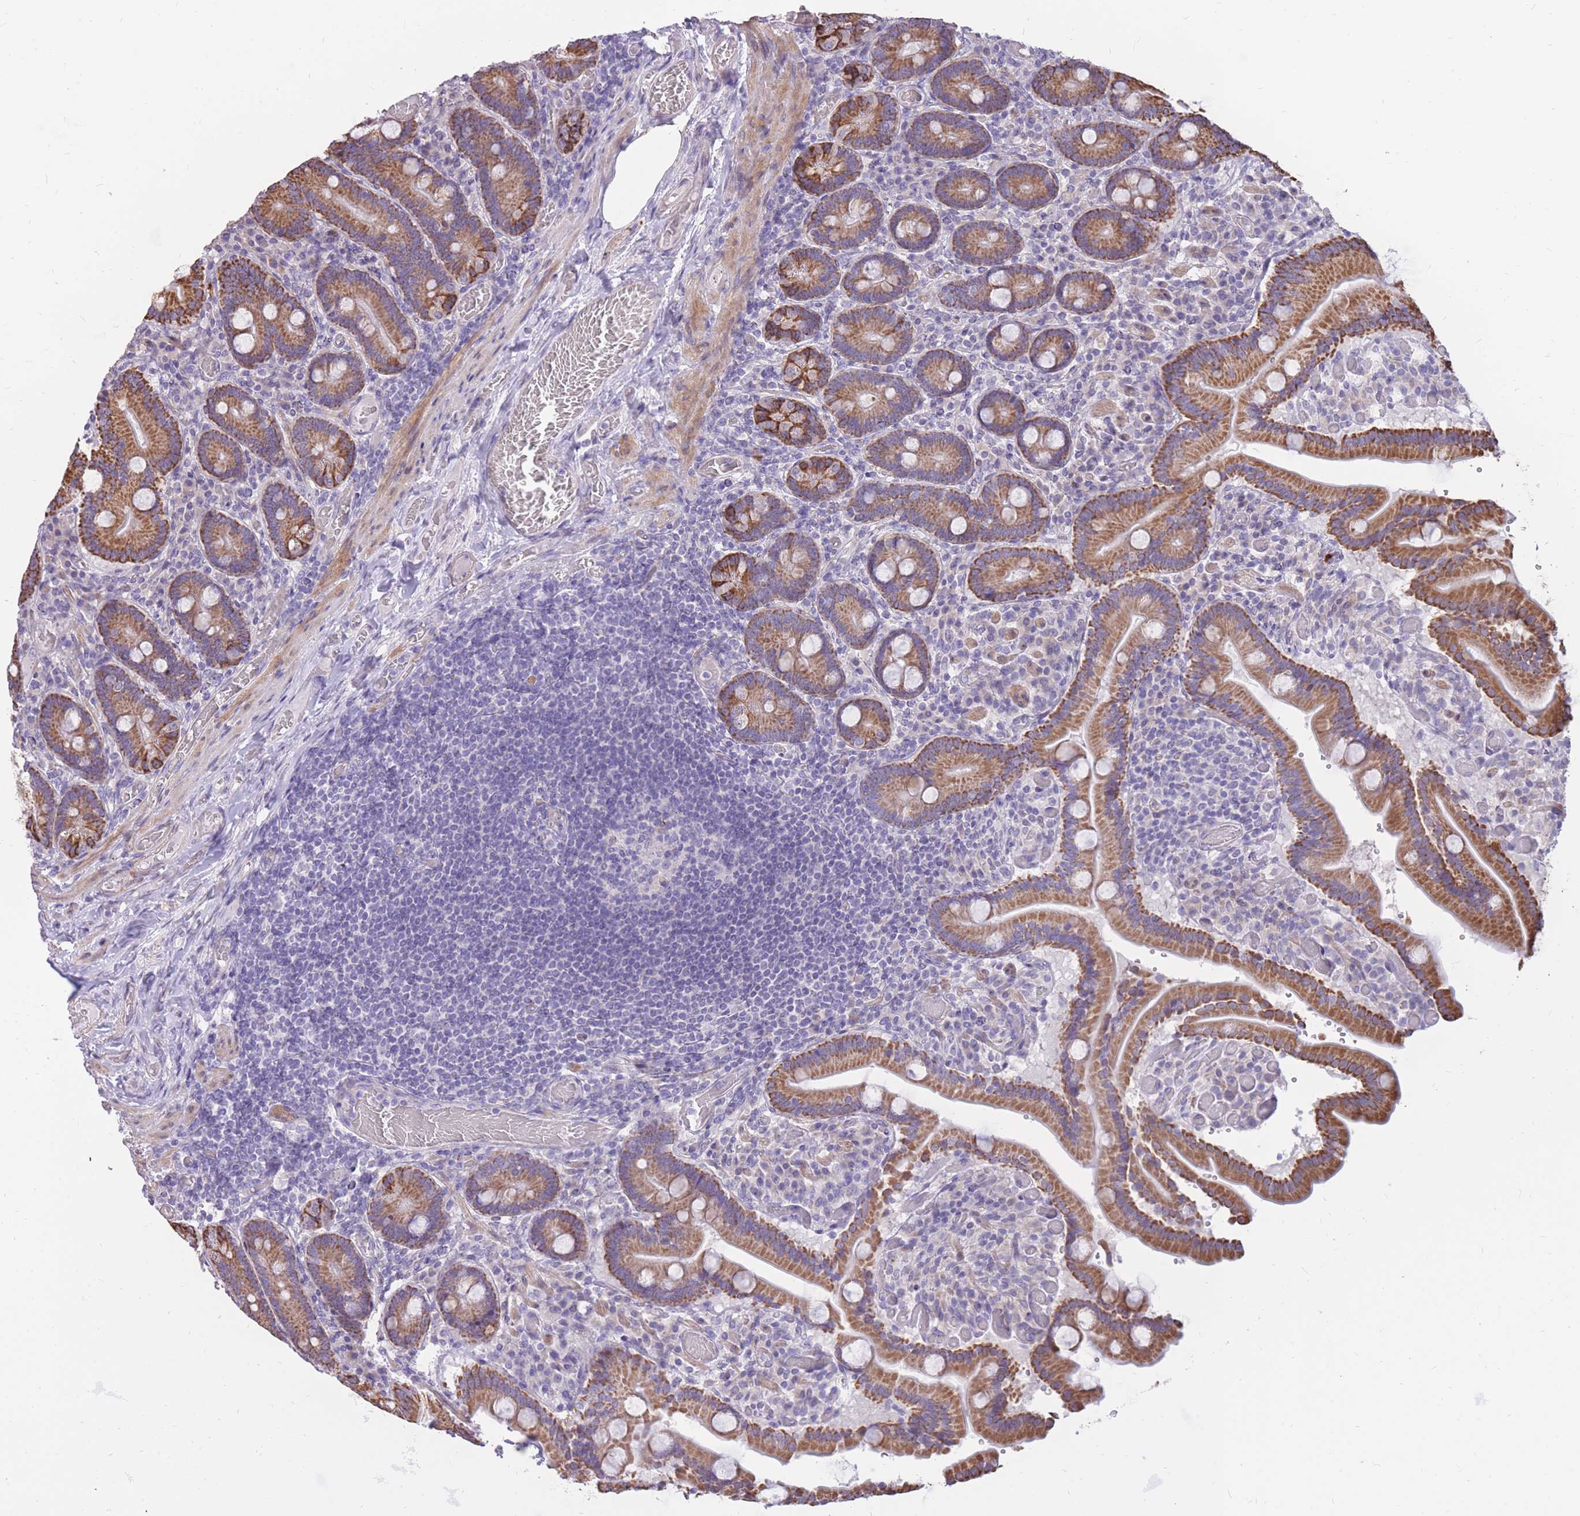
{"staining": {"intensity": "moderate", "quantity": ">75%", "location": "cytoplasmic/membranous"}, "tissue": "duodenum", "cell_type": "Glandular cells", "image_type": "normal", "snomed": [{"axis": "morphology", "description": "Normal tissue, NOS"}, {"axis": "topography", "description": "Duodenum"}], "caption": "Unremarkable duodenum demonstrates moderate cytoplasmic/membranous staining in approximately >75% of glandular cells, visualized by immunohistochemistry.", "gene": "RNF170", "patient": {"sex": "female", "age": 62}}